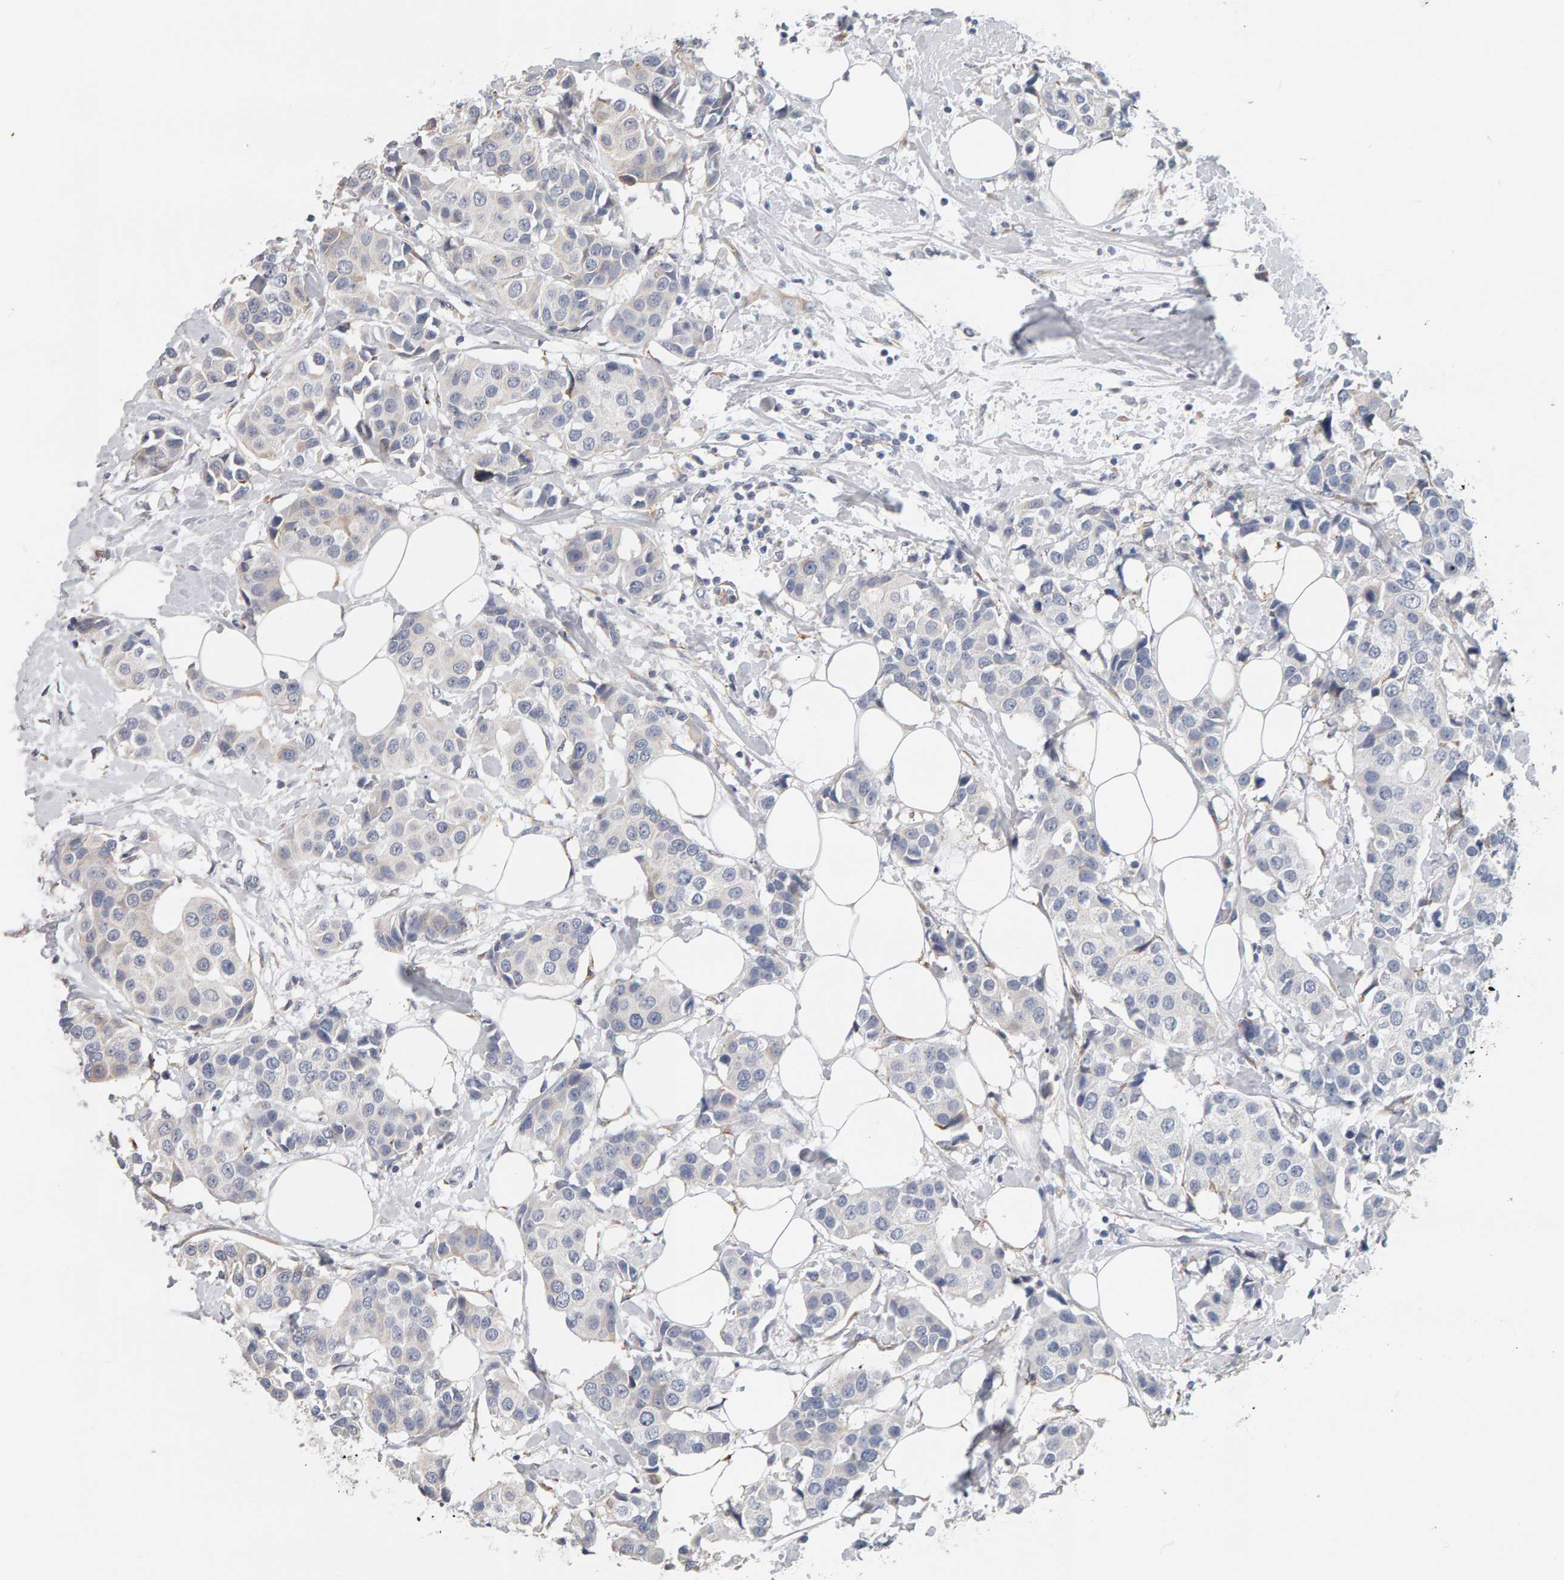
{"staining": {"intensity": "negative", "quantity": "none", "location": "none"}, "tissue": "breast cancer", "cell_type": "Tumor cells", "image_type": "cancer", "snomed": [{"axis": "morphology", "description": "Normal tissue, NOS"}, {"axis": "morphology", "description": "Duct carcinoma"}, {"axis": "topography", "description": "Breast"}], "caption": "The image displays no staining of tumor cells in breast cancer.", "gene": "ADHFE1", "patient": {"sex": "female", "age": 39}}